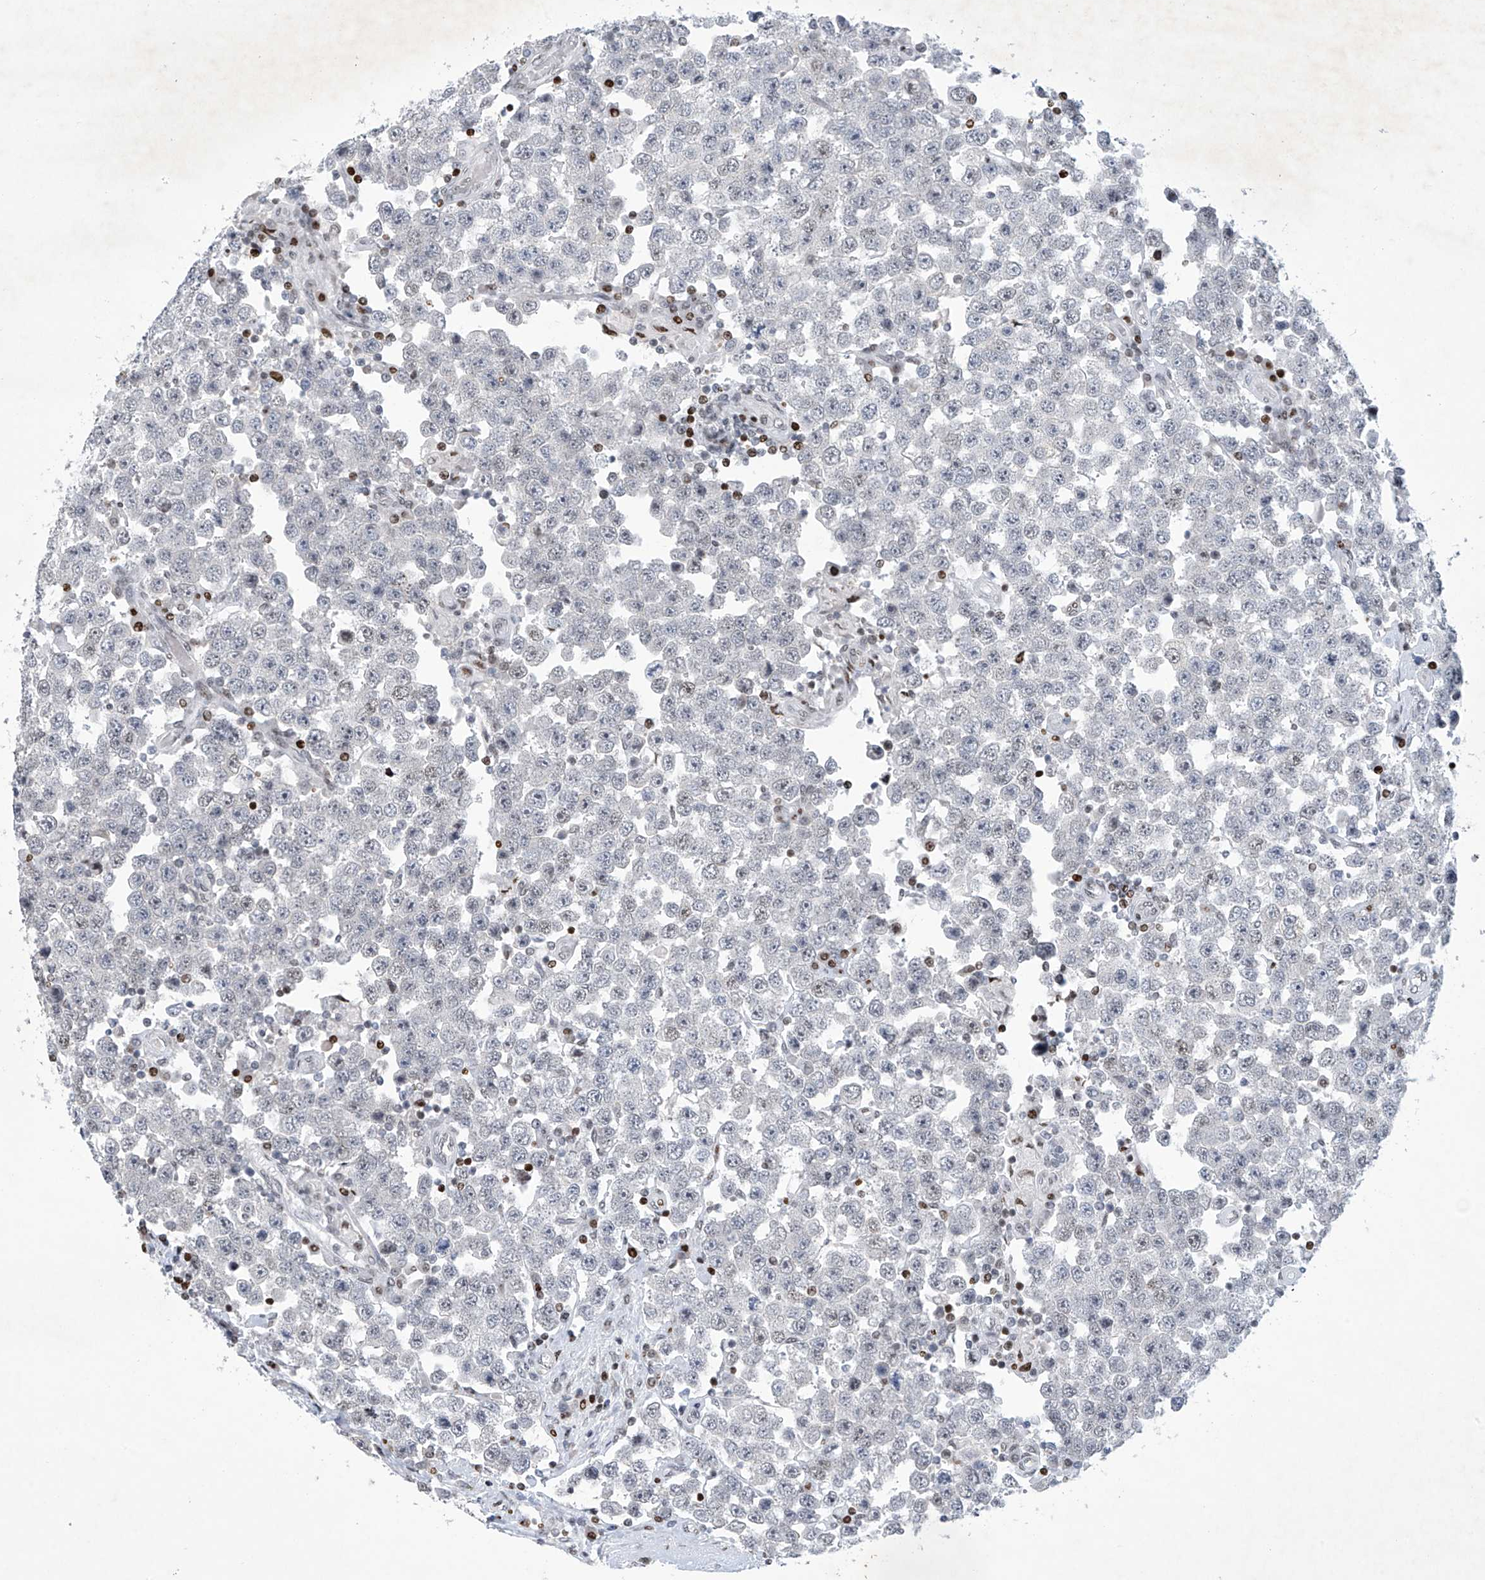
{"staining": {"intensity": "negative", "quantity": "none", "location": "none"}, "tissue": "testis cancer", "cell_type": "Tumor cells", "image_type": "cancer", "snomed": [{"axis": "morphology", "description": "Seminoma, NOS"}, {"axis": "topography", "description": "Testis"}], "caption": "Tumor cells are negative for protein expression in human seminoma (testis).", "gene": "RFX7", "patient": {"sex": "male", "age": 28}}